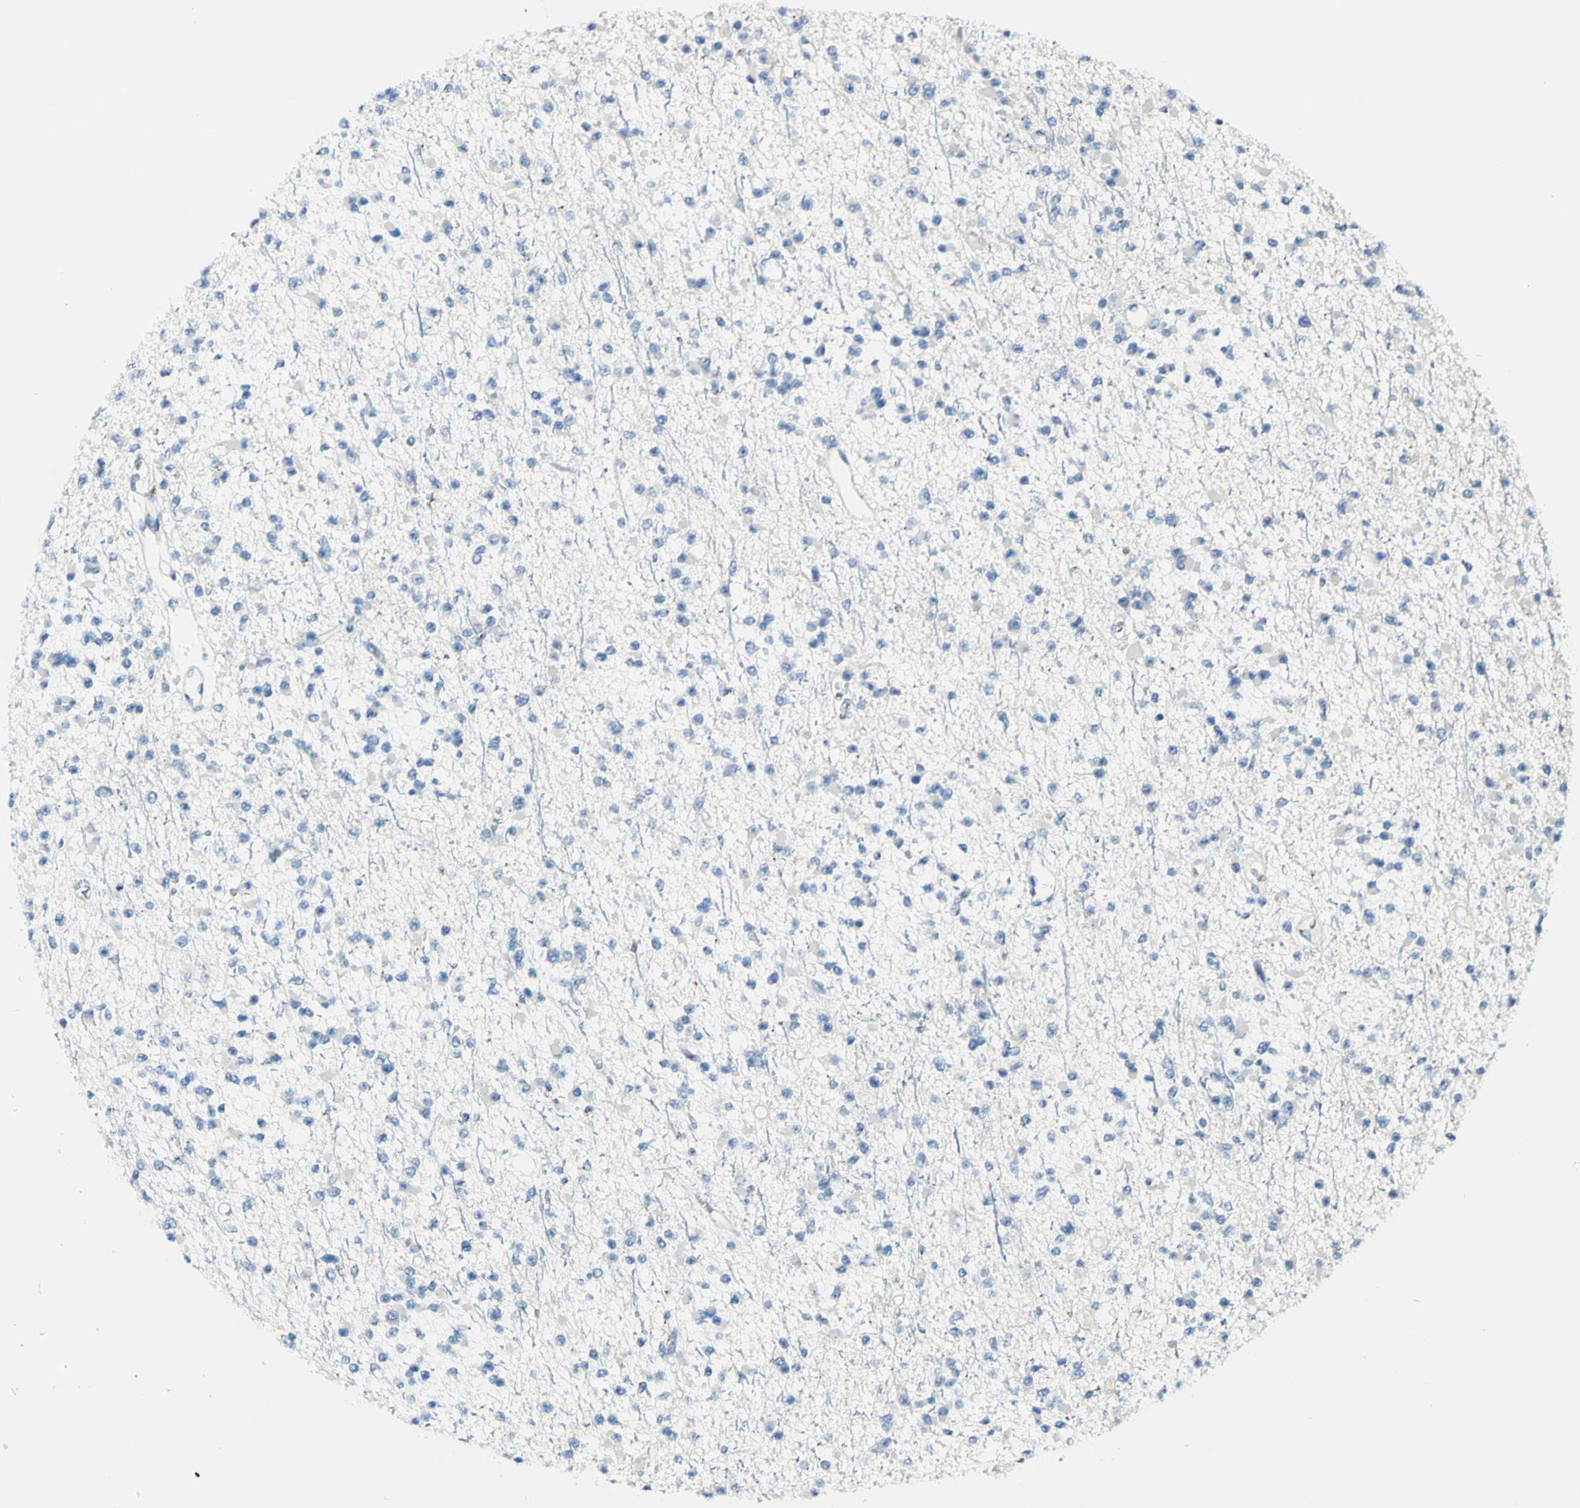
{"staining": {"intensity": "negative", "quantity": "none", "location": "none"}, "tissue": "glioma", "cell_type": "Tumor cells", "image_type": "cancer", "snomed": [{"axis": "morphology", "description": "Glioma, malignant, Low grade"}, {"axis": "topography", "description": "Brain"}], "caption": "Immunohistochemical staining of glioma reveals no significant expression in tumor cells.", "gene": "B4GALT1", "patient": {"sex": "female", "age": 22}}